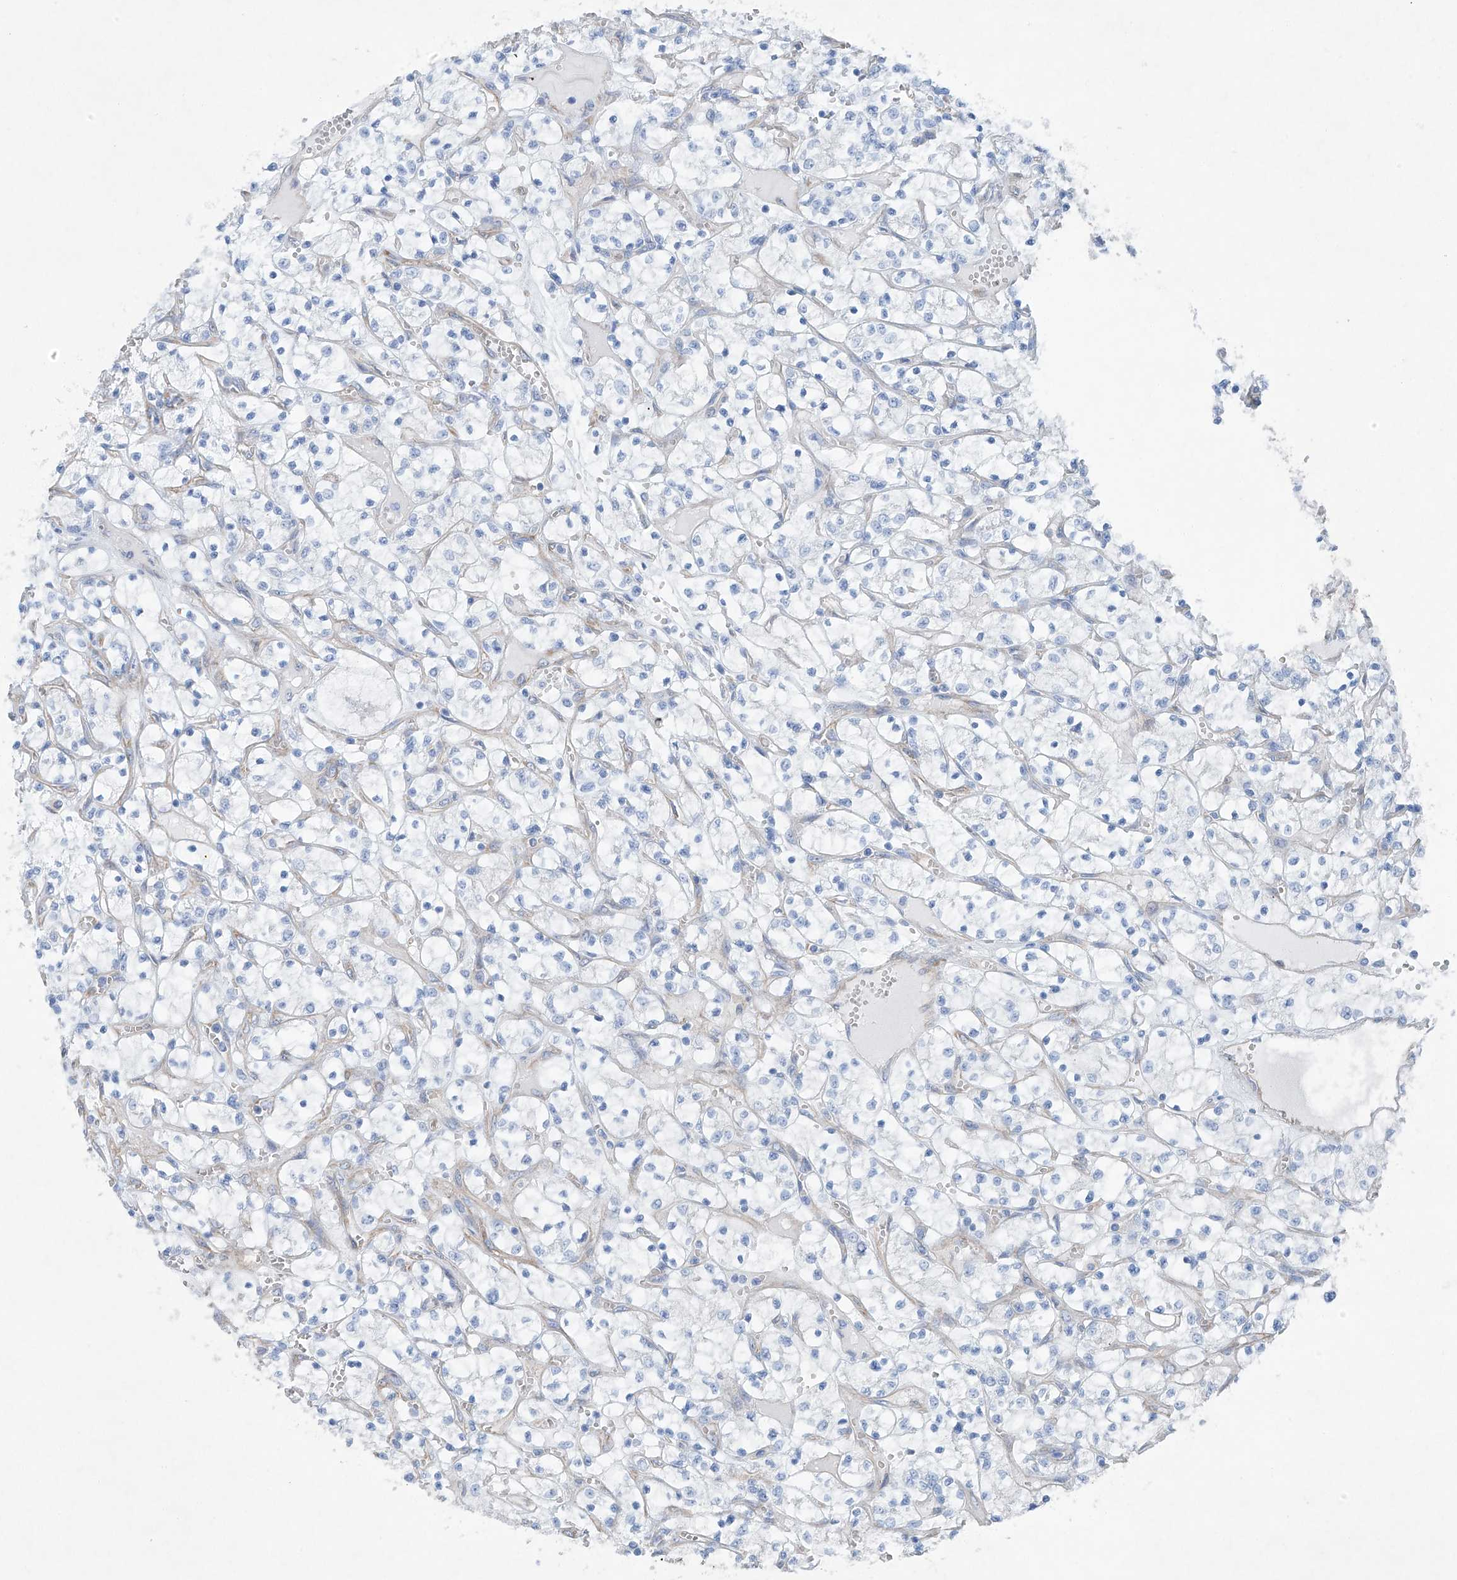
{"staining": {"intensity": "negative", "quantity": "none", "location": "none"}, "tissue": "renal cancer", "cell_type": "Tumor cells", "image_type": "cancer", "snomed": [{"axis": "morphology", "description": "Adenocarcinoma, NOS"}, {"axis": "topography", "description": "Kidney"}], "caption": "Immunohistochemistry histopathology image of human renal cancer (adenocarcinoma) stained for a protein (brown), which displays no staining in tumor cells. (Brightfield microscopy of DAB immunohistochemistry at high magnification).", "gene": "MAGI1", "patient": {"sex": "female", "age": 69}}